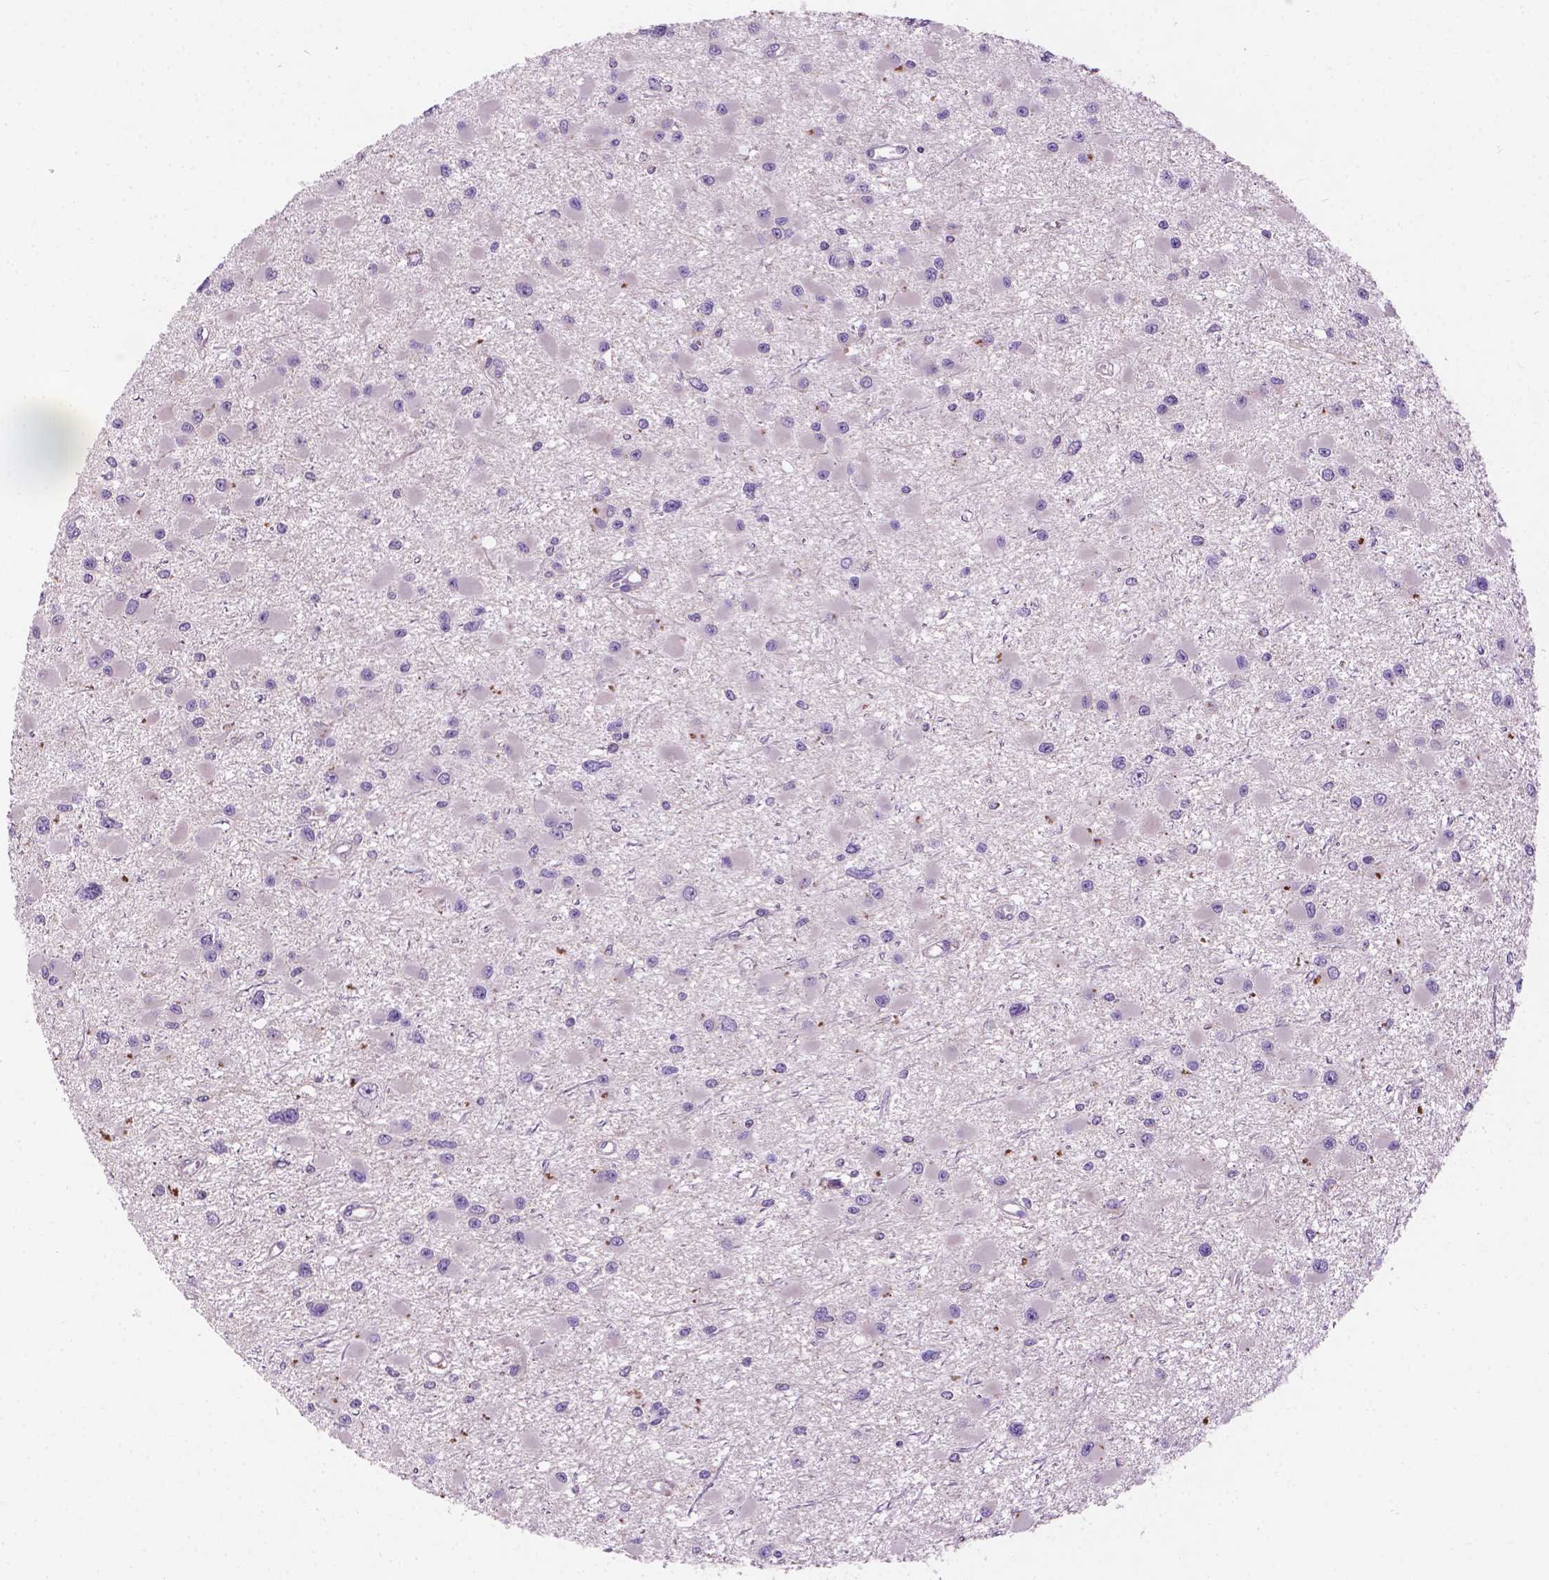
{"staining": {"intensity": "negative", "quantity": "none", "location": "none"}, "tissue": "glioma", "cell_type": "Tumor cells", "image_type": "cancer", "snomed": [{"axis": "morphology", "description": "Glioma, malignant, High grade"}, {"axis": "topography", "description": "Brain"}], "caption": "Tumor cells are negative for protein expression in human malignant high-grade glioma. Brightfield microscopy of immunohistochemistry stained with DAB (3,3'-diaminobenzidine) (brown) and hematoxylin (blue), captured at high magnification.", "gene": "NOXO1", "patient": {"sex": "male", "age": 54}}